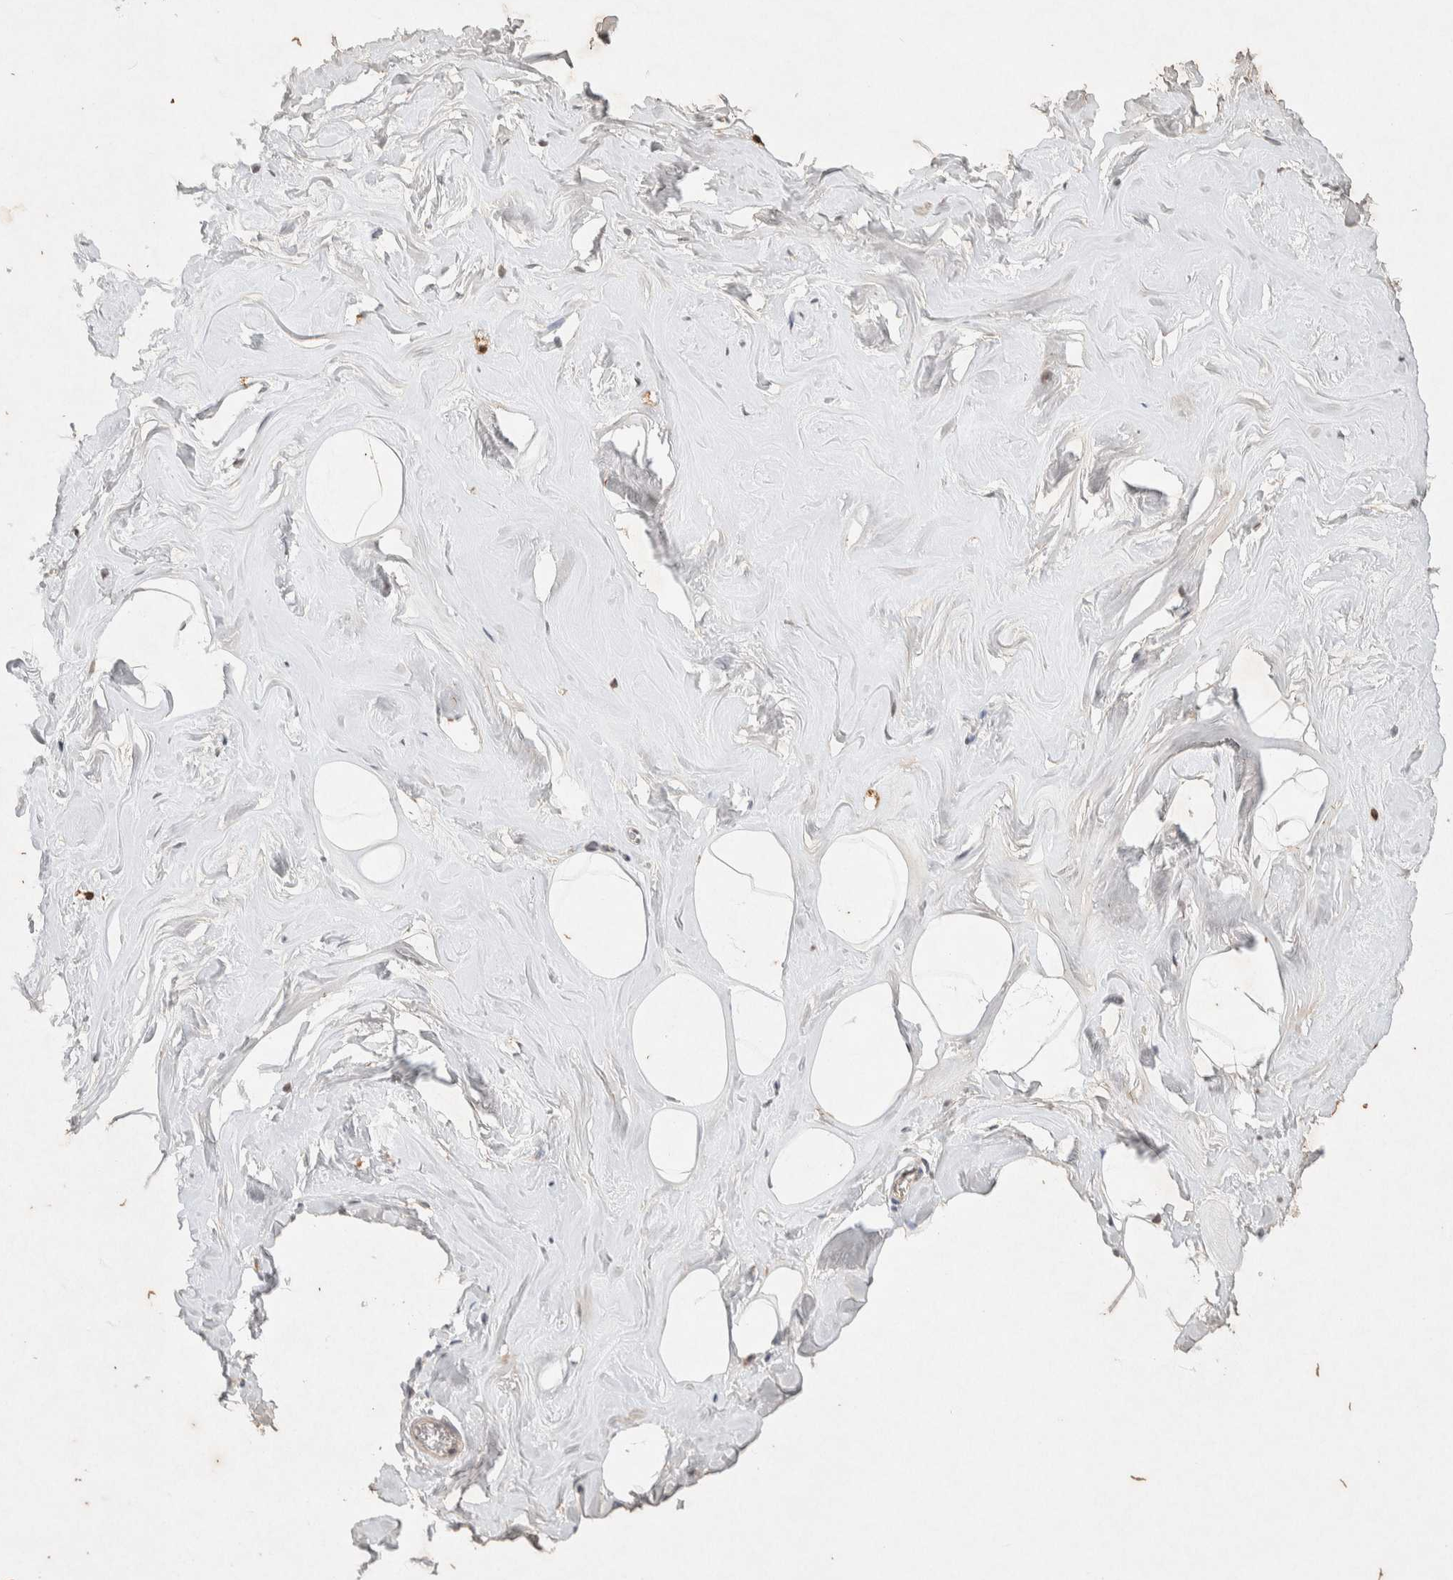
{"staining": {"intensity": "weak", "quantity": "25%-75%", "location": "cytoplasmic/membranous"}, "tissue": "adipose tissue", "cell_type": "Adipocytes", "image_type": "normal", "snomed": [{"axis": "morphology", "description": "Normal tissue, NOS"}, {"axis": "morphology", "description": "Fibrosis, NOS"}, {"axis": "topography", "description": "Breast"}, {"axis": "topography", "description": "Adipose tissue"}], "caption": "A brown stain labels weak cytoplasmic/membranous expression of a protein in adipocytes of unremarkable human adipose tissue.", "gene": "RAC2", "patient": {"sex": "female", "age": 39}}